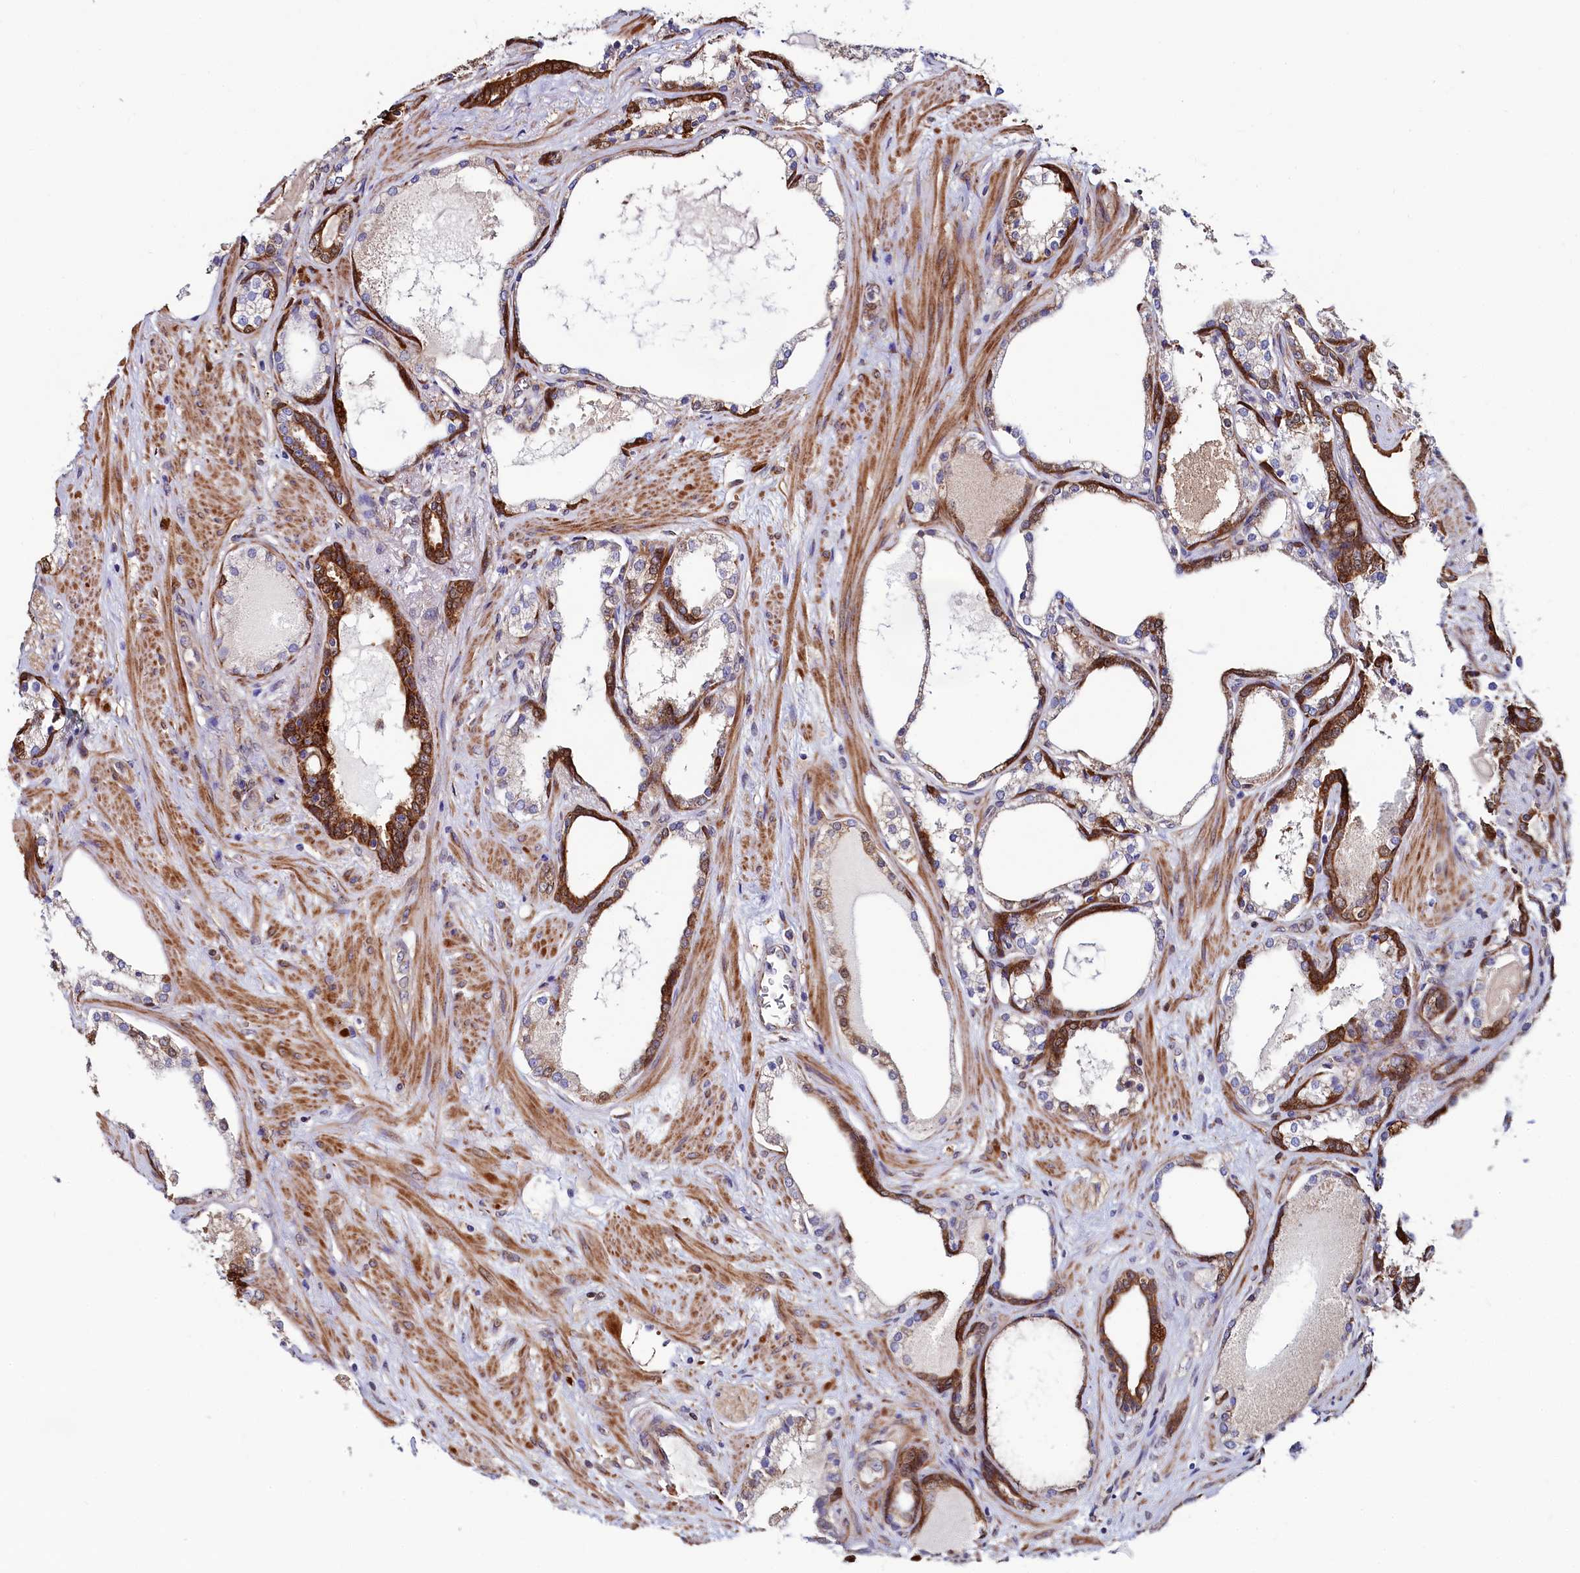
{"staining": {"intensity": "strong", "quantity": "<25%", "location": "cytoplasmic/membranous"}, "tissue": "prostate cancer", "cell_type": "Tumor cells", "image_type": "cancer", "snomed": [{"axis": "morphology", "description": "Adenocarcinoma, High grade"}, {"axis": "topography", "description": "Prostate"}], "caption": "Protein expression by immunohistochemistry displays strong cytoplasmic/membranous staining in about <25% of tumor cells in adenocarcinoma (high-grade) (prostate).", "gene": "ASTE1", "patient": {"sex": "male", "age": 58}}